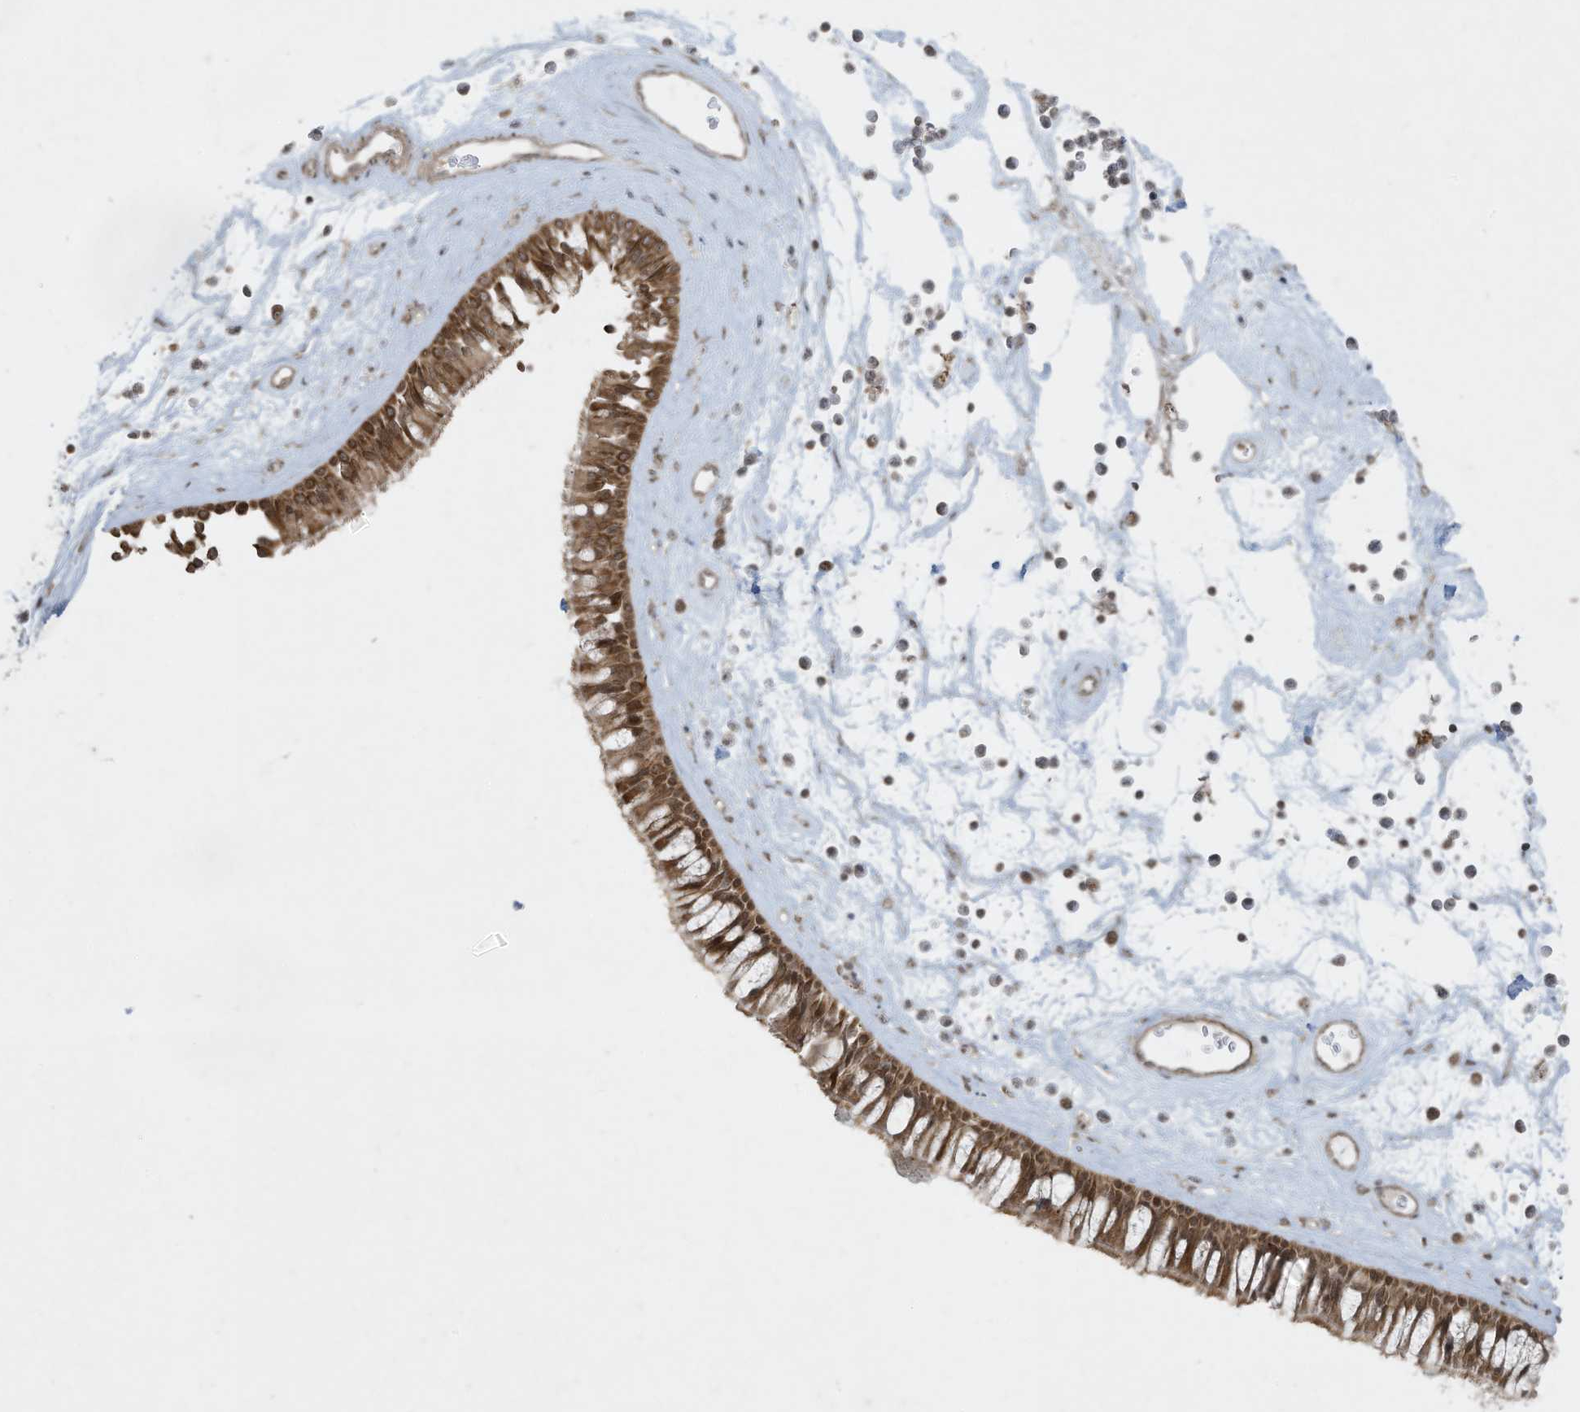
{"staining": {"intensity": "moderate", "quantity": ">75%", "location": "cytoplasmic/membranous"}, "tissue": "nasopharynx", "cell_type": "Respiratory epithelial cells", "image_type": "normal", "snomed": [{"axis": "morphology", "description": "Normal tissue, NOS"}, {"axis": "topography", "description": "Nasopharynx"}], "caption": "Immunohistochemistry photomicrograph of benign nasopharynx stained for a protein (brown), which reveals medium levels of moderate cytoplasmic/membranous staining in approximately >75% of respiratory epithelial cells.", "gene": "ZNF263", "patient": {"sex": "male", "age": 64}}